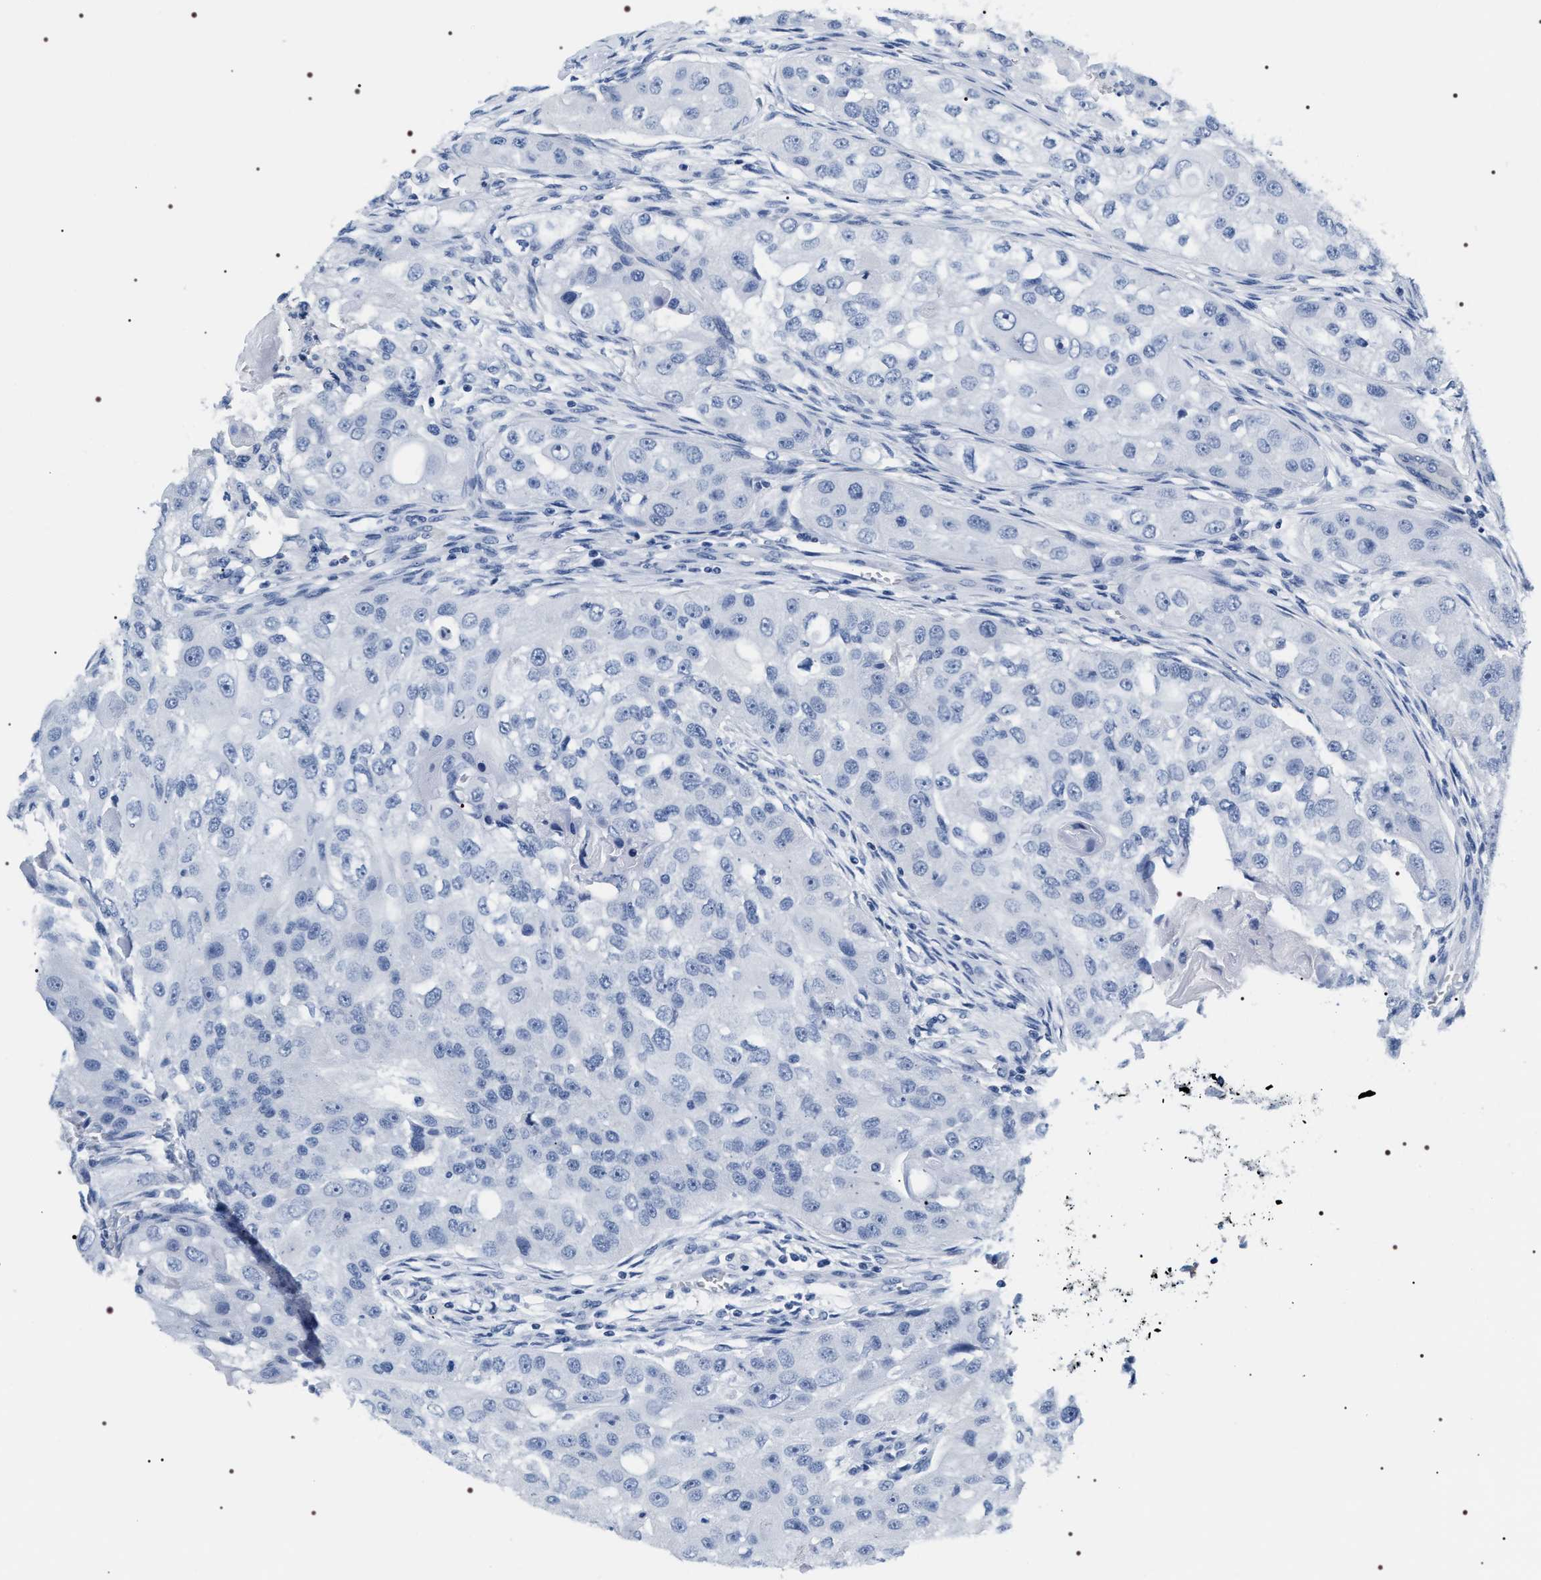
{"staining": {"intensity": "negative", "quantity": "none", "location": "none"}, "tissue": "head and neck cancer", "cell_type": "Tumor cells", "image_type": "cancer", "snomed": [{"axis": "morphology", "description": "Normal tissue, NOS"}, {"axis": "morphology", "description": "Squamous cell carcinoma, NOS"}, {"axis": "topography", "description": "Skeletal muscle"}, {"axis": "topography", "description": "Head-Neck"}], "caption": "DAB immunohistochemical staining of human squamous cell carcinoma (head and neck) shows no significant staining in tumor cells.", "gene": "ADH4", "patient": {"sex": "male", "age": 51}}